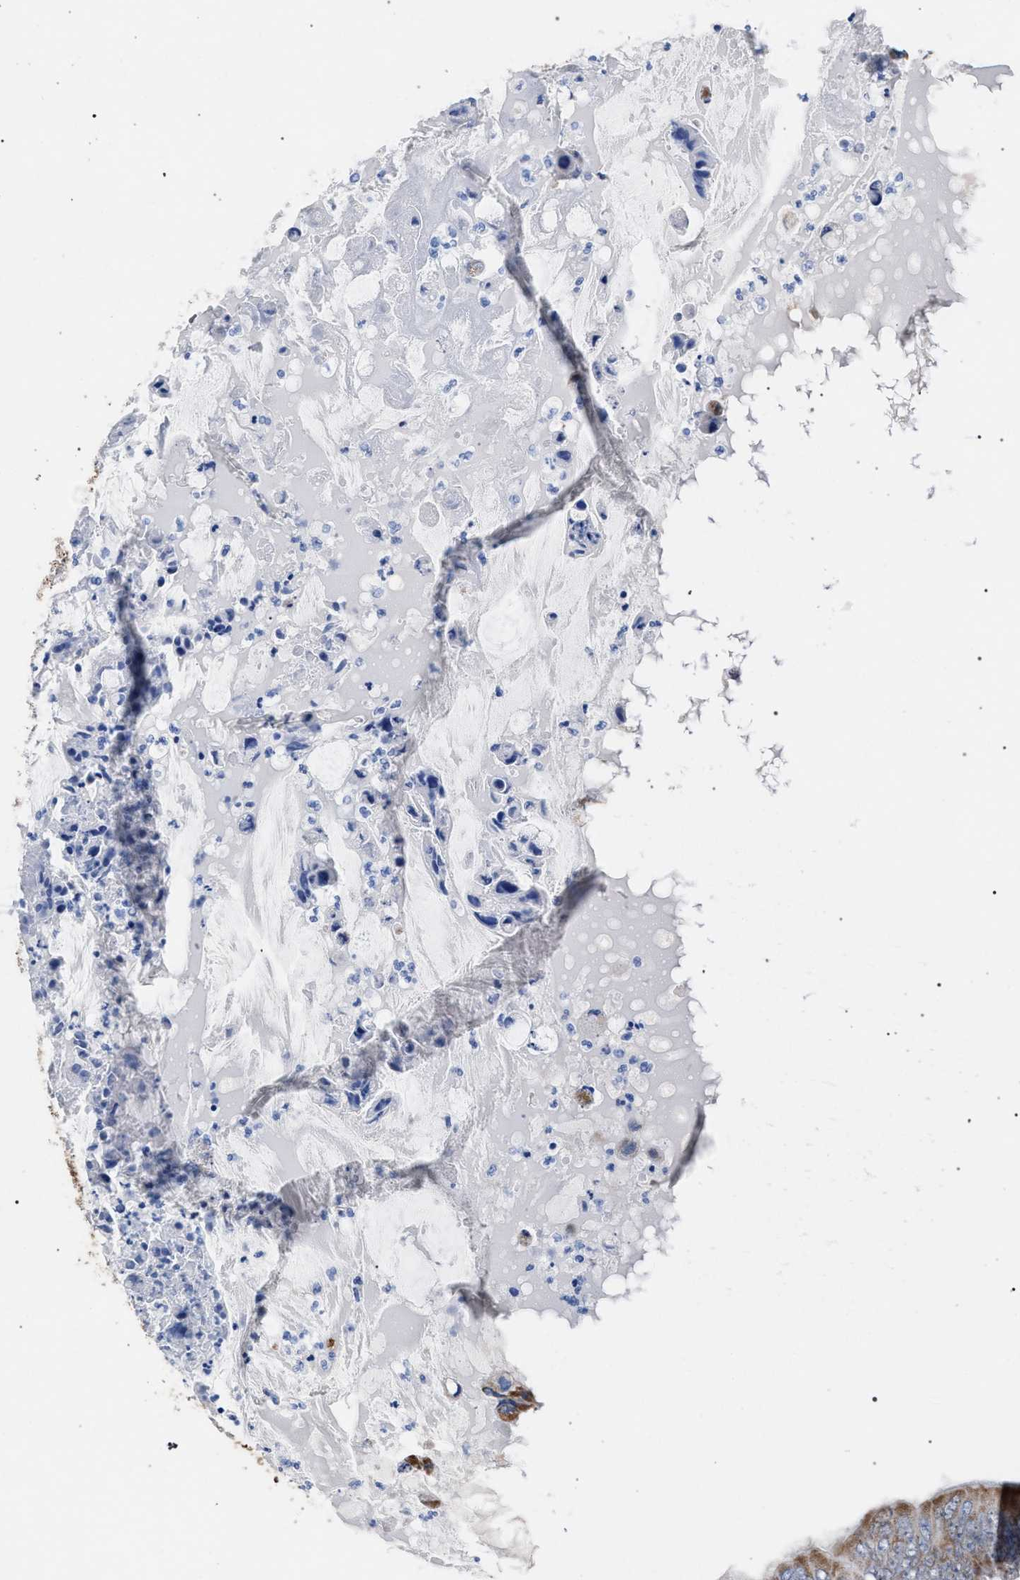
{"staining": {"intensity": "moderate", "quantity": ">75%", "location": "cytoplasmic/membranous"}, "tissue": "colorectal cancer", "cell_type": "Tumor cells", "image_type": "cancer", "snomed": [{"axis": "morphology", "description": "Normal tissue, NOS"}, {"axis": "morphology", "description": "Adenocarcinoma, NOS"}, {"axis": "topography", "description": "Rectum"}, {"axis": "topography", "description": "Peripheral nerve tissue"}], "caption": "Immunohistochemical staining of human colorectal cancer displays medium levels of moderate cytoplasmic/membranous expression in approximately >75% of tumor cells. (brown staining indicates protein expression, while blue staining denotes nuclei).", "gene": "CRYZ", "patient": {"sex": "female", "age": 77}}